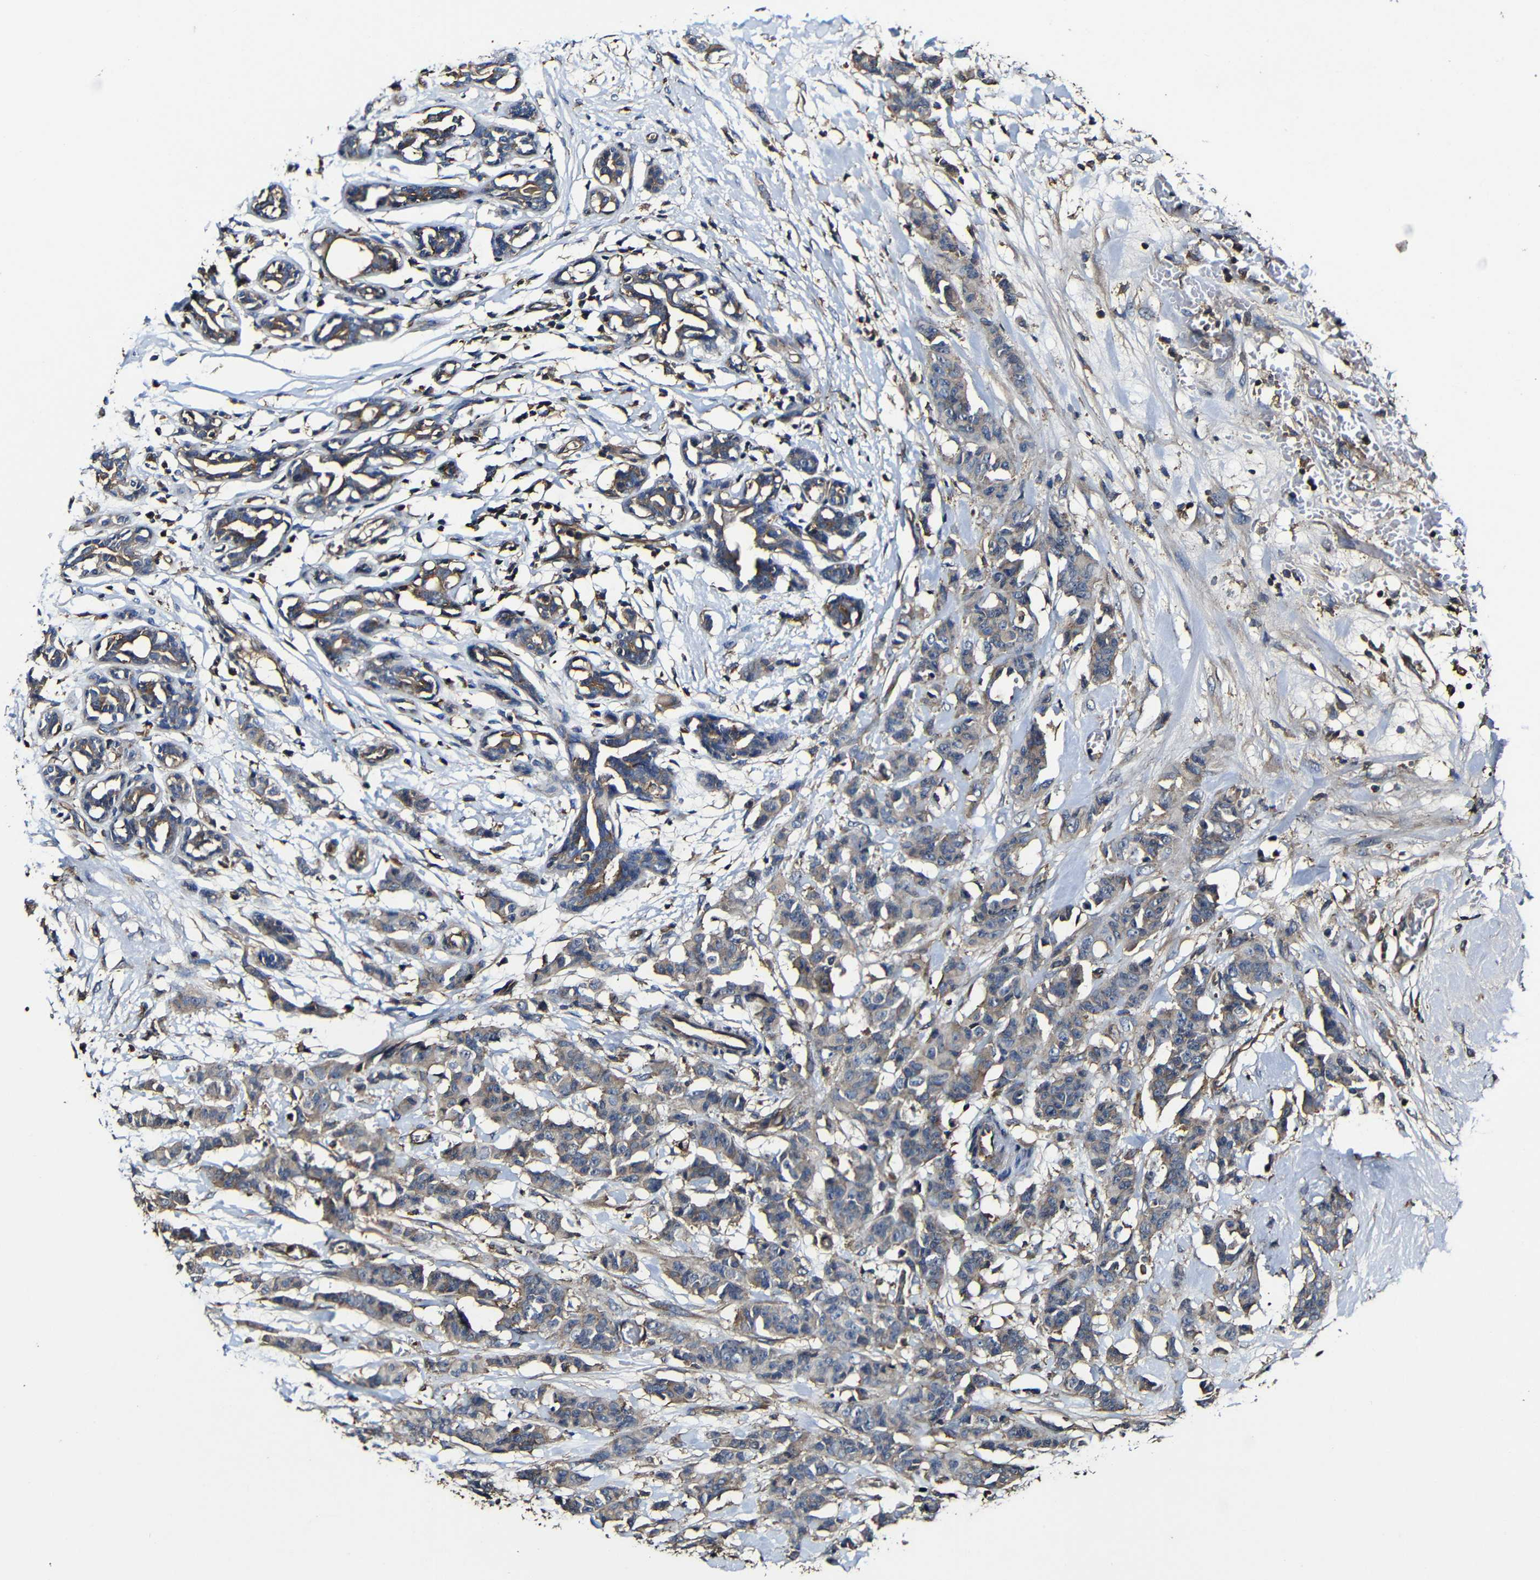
{"staining": {"intensity": "weak", "quantity": ">75%", "location": "cytoplasmic/membranous"}, "tissue": "breast cancer", "cell_type": "Tumor cells", "image_type": "cancer", "snomed": [{"axis": "morphology", "description": "Normal tissue, NOS"}, {"axis": "morphology", "description": "Duct carcinoma"}, {"axis": "topography", "description": "Breast"}], "caption": "DAB immunohistochemical staining of breast cancer (invasive ductal carcinoma) exhibits weak cytoplasmic/membranous protein staining in approximately >75% of tumor cells. (DAB IHC with brightfield microscopy, high magnification).", "gene": "MSN", "patient": {"sex": "female", "age": 40}}